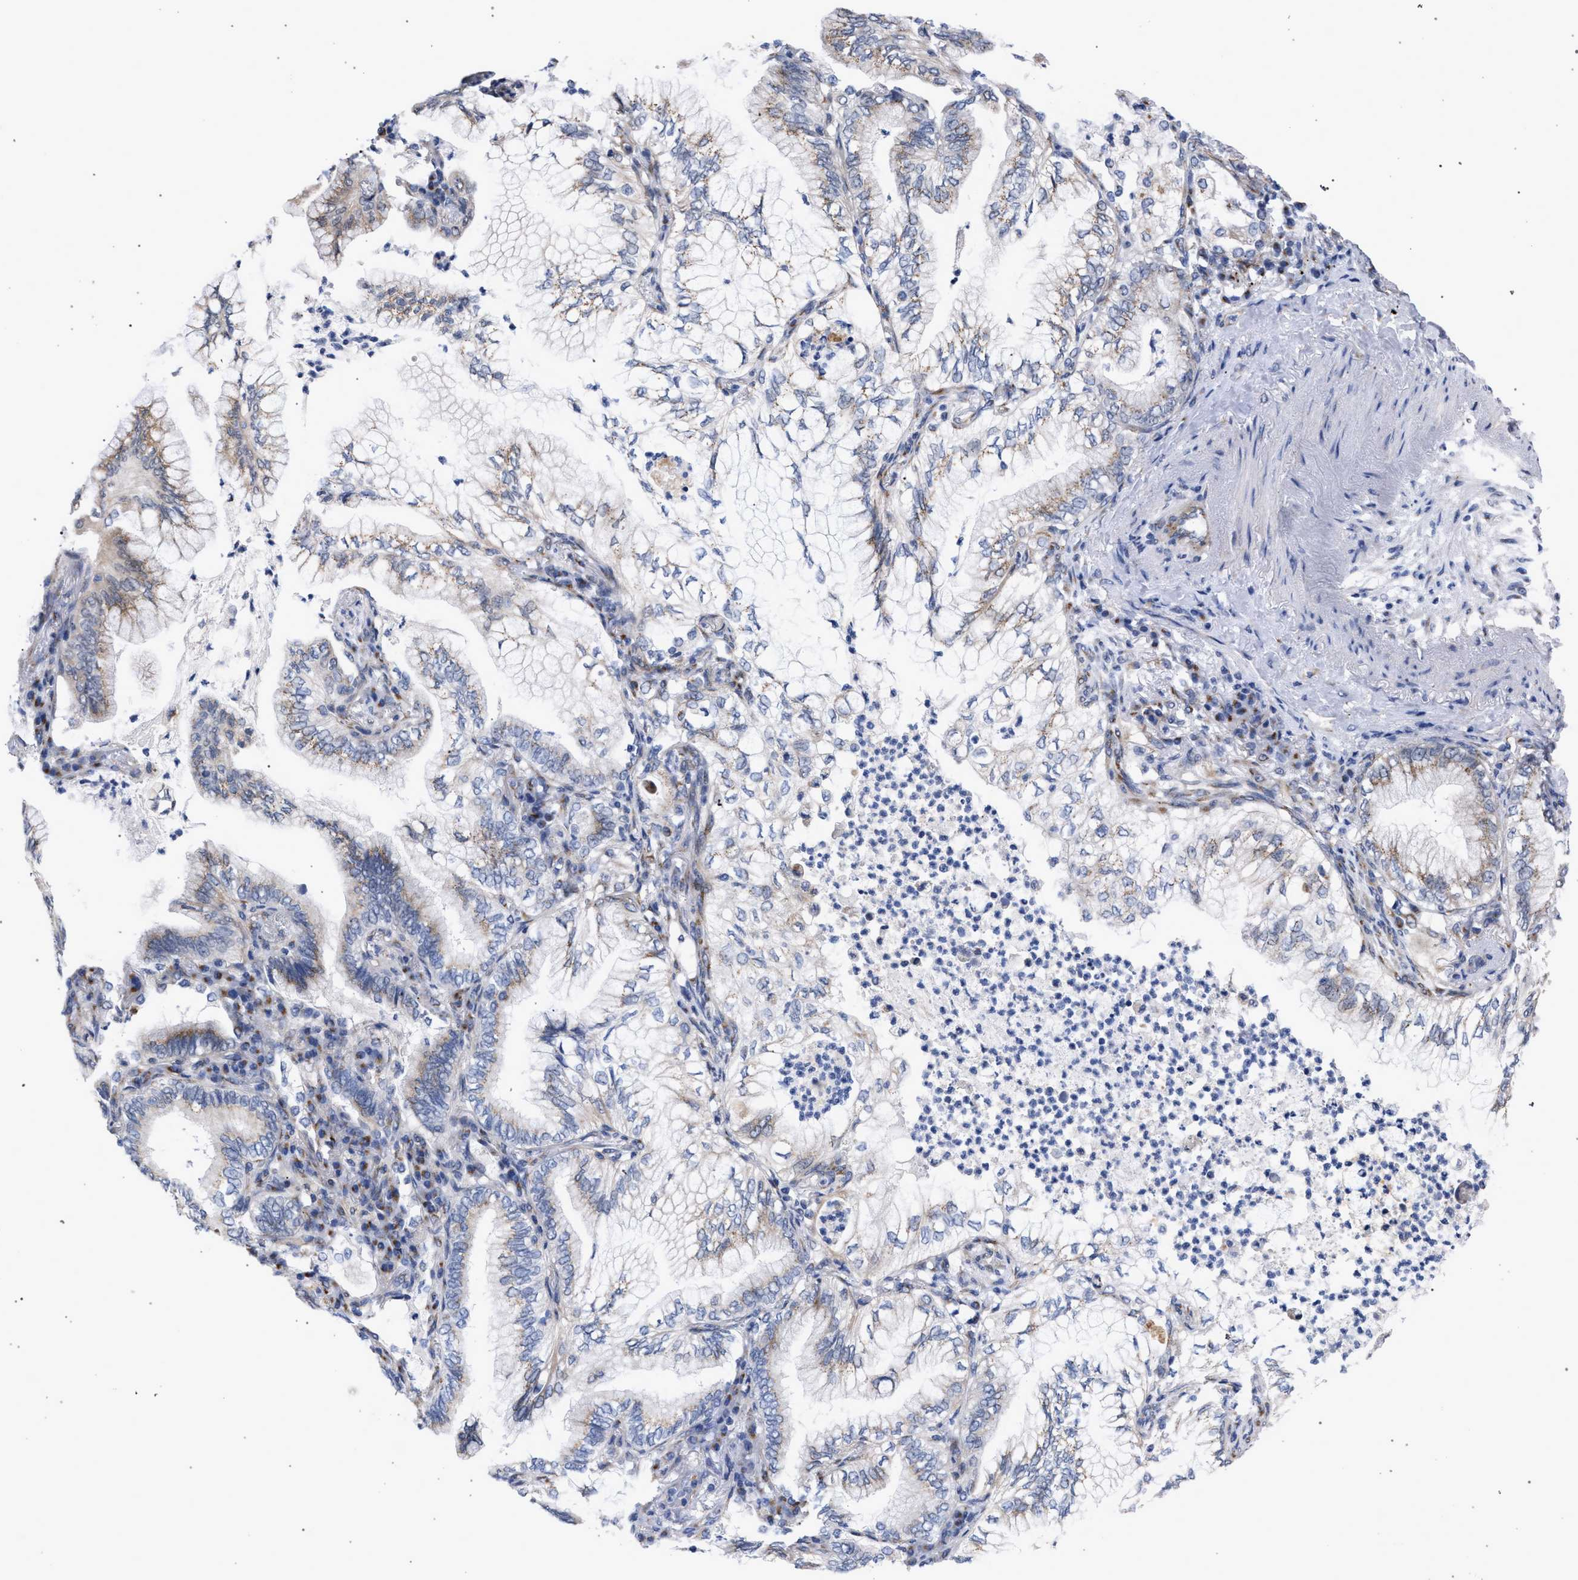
{"staining": {"intensity": "weak", "quantity": "25%-75%", "location": "cytoplasmic/membranous"}, "tissue": "lung cancer", "cell_type": "Tumor cells", "image_type": "cancer", "snomed": [{"axis": "morphology", "description": "Adenocarcinoma, NOS"}, {"axis": "topography", "description": "Lung"}], "caption": "Weak cytoplasmic/membranous staining for a protein is seen in approximately 25%-75% of tumor cells of lung cancer using immunohistochemistry (IHC).", "gene": "GOLGA2", "patient": {"sex": "female", "age": 70}}